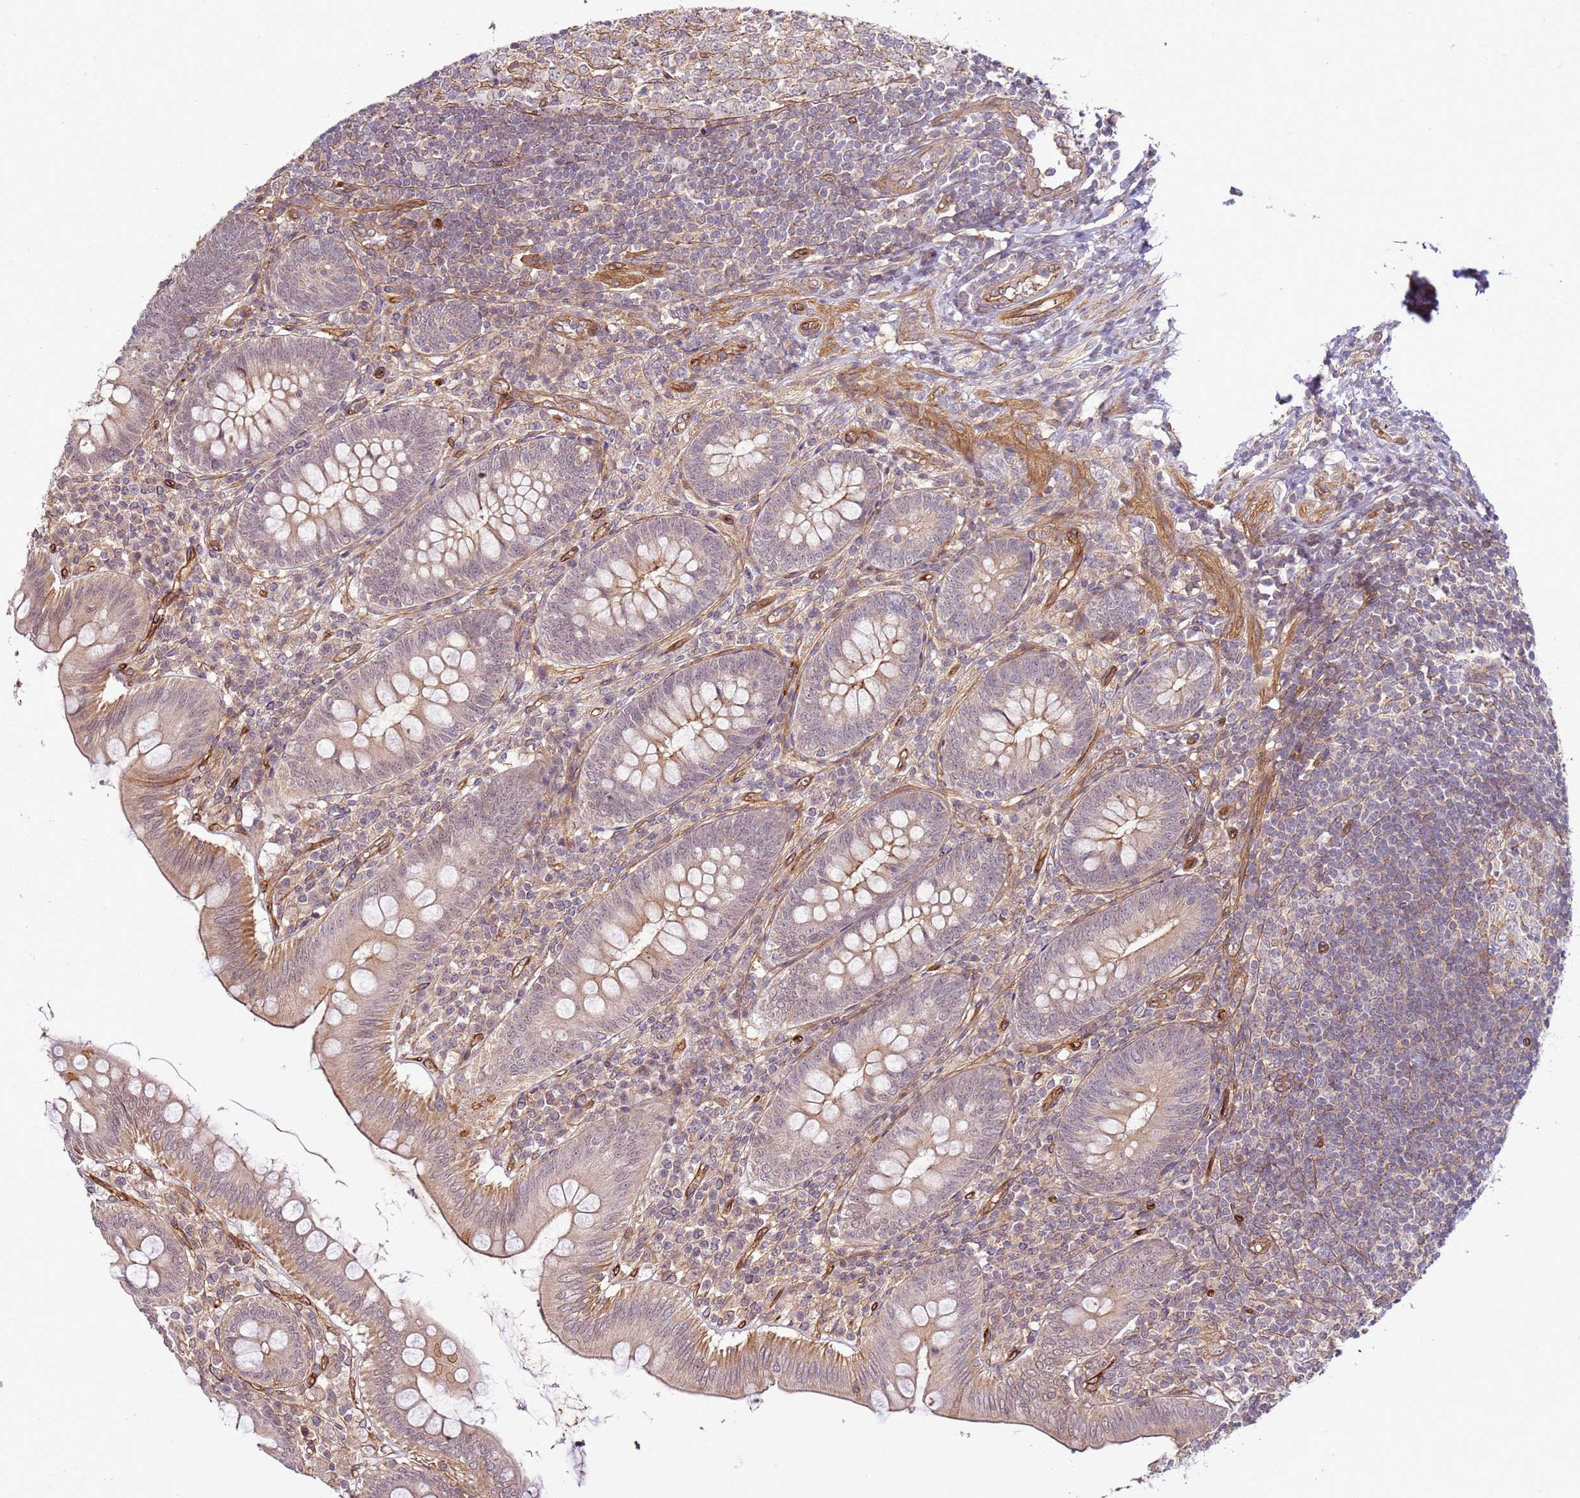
{"staining": {"intensity": "weak", "quantity": "25%-75%", "location": "cytoplasmic/membranous"}, "tissue": "appendix", "cell_type": "Glandular cells", "image_type": "normal", "snomed": [{"axis": "morphology", "description": "Normal tissue, NOS"}, {"axis": "topography", "description": "Appendix"}], "caption": "DAB (3,3'-diaminobenzidine) immunohistochemical staining of benign human appendix displays weak cytoplasmic/membranous protein positivity in about 25%-75% of glandular cells. (brown staining indicates protein expression, while blue staining denotes nuclei).", "gene": "CCNYL1", "patient": {"sex": "male", "age": 14}}